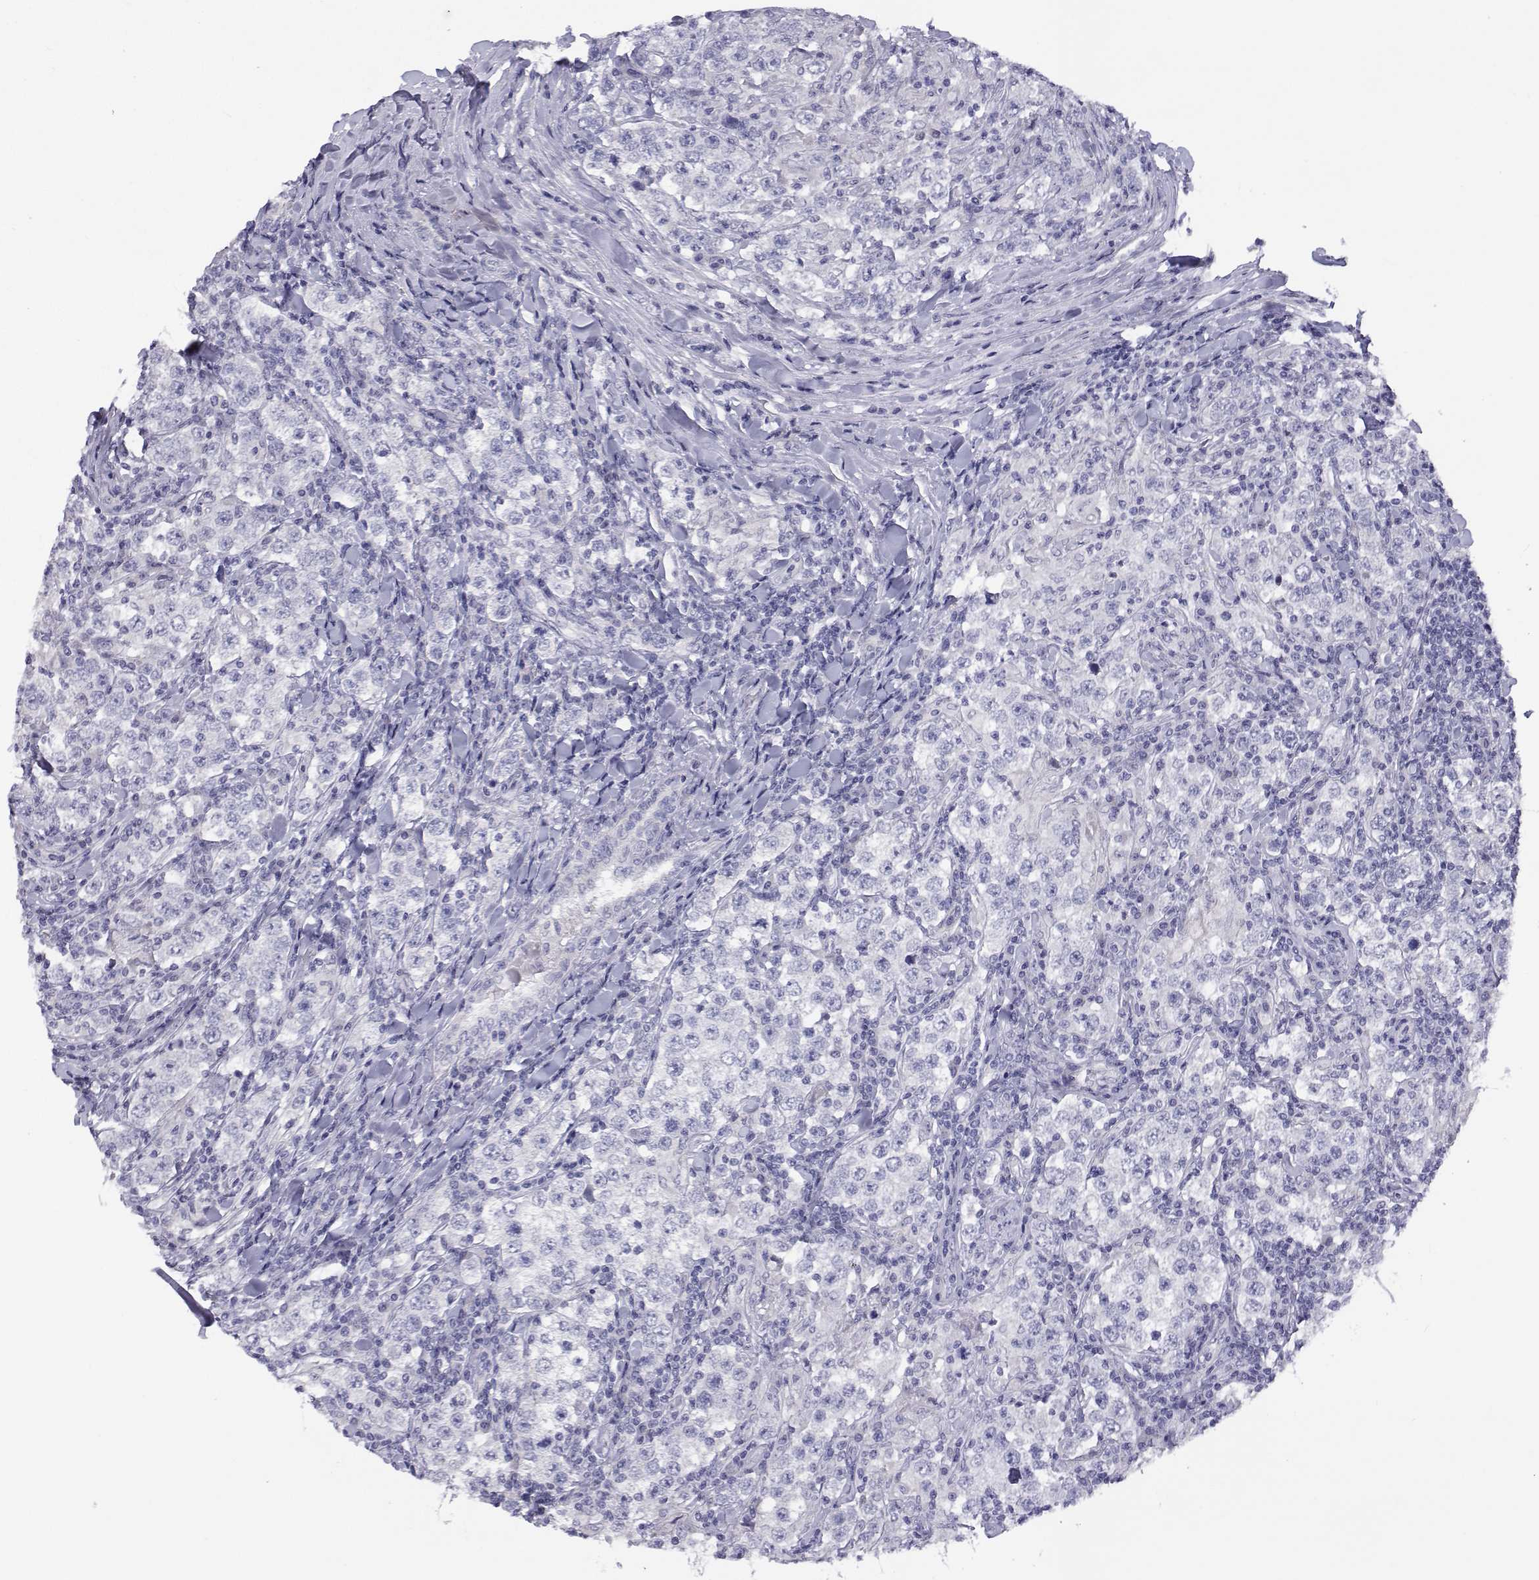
{"staining": {"intensity": "negative", "quantity": "none", "location": "none"}, "tissue": "testis cancer", "cell_type": "Tumor cells", "image_type": "cancer", "snomed": [{"axis": "morphology", "description": "Seminoma, NOS"}, {"axis": "morphology", "description": "Carcinoma, Embryonal, NOS"}, {"axis": "topography", "description": "Testis"}], "caption": "A high-resolution micrograph shows immunohistochemistry staining of embryonal carcinoma (testis), which exhibits no significant expression in tumor cells.", "gene": "ANKRD65", "patient": {"sex": "male", "age": 41}}